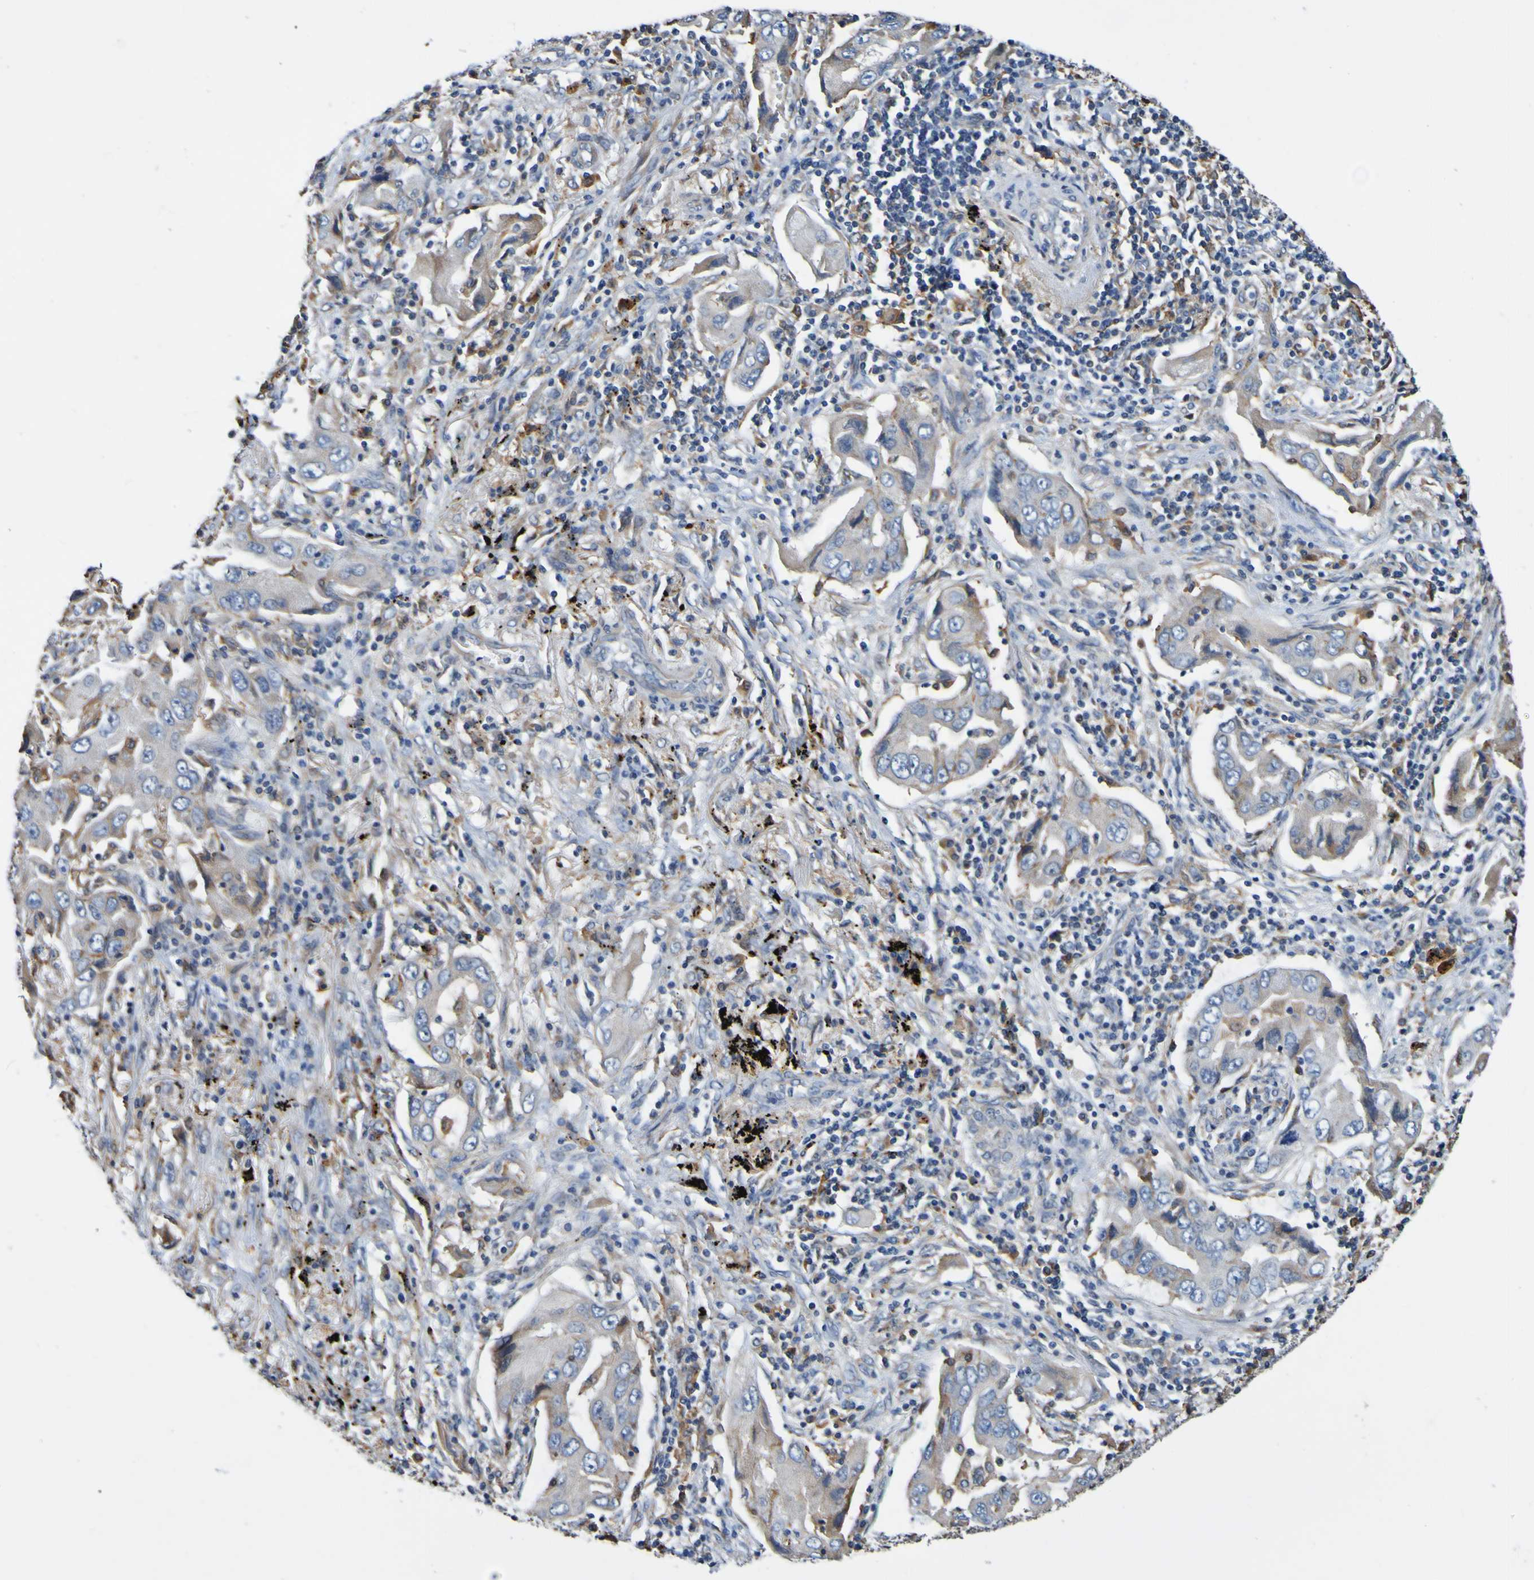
{"staining": {"intensity": "moderate", "quantity": ">75%", "location": "cytoplasmic/membranous"}, "tissue": "lung cancer", "cell_type": "Tumor cells", "image_type": "cancer", "snomed": [{"axis": "morphology", "description": "Adenocarcinoma, NOS"}, {"axis": "topography", "description": "Lung"}], "caption": "About >75% of tumor cells in lung adenocarcinoma exhibit moderate cytoplasmic/membranous protein positivity as visualized by brown immunohistochemical staining.", "gene": "METAP2", "patient": {"sex": "female", "age": 65}}